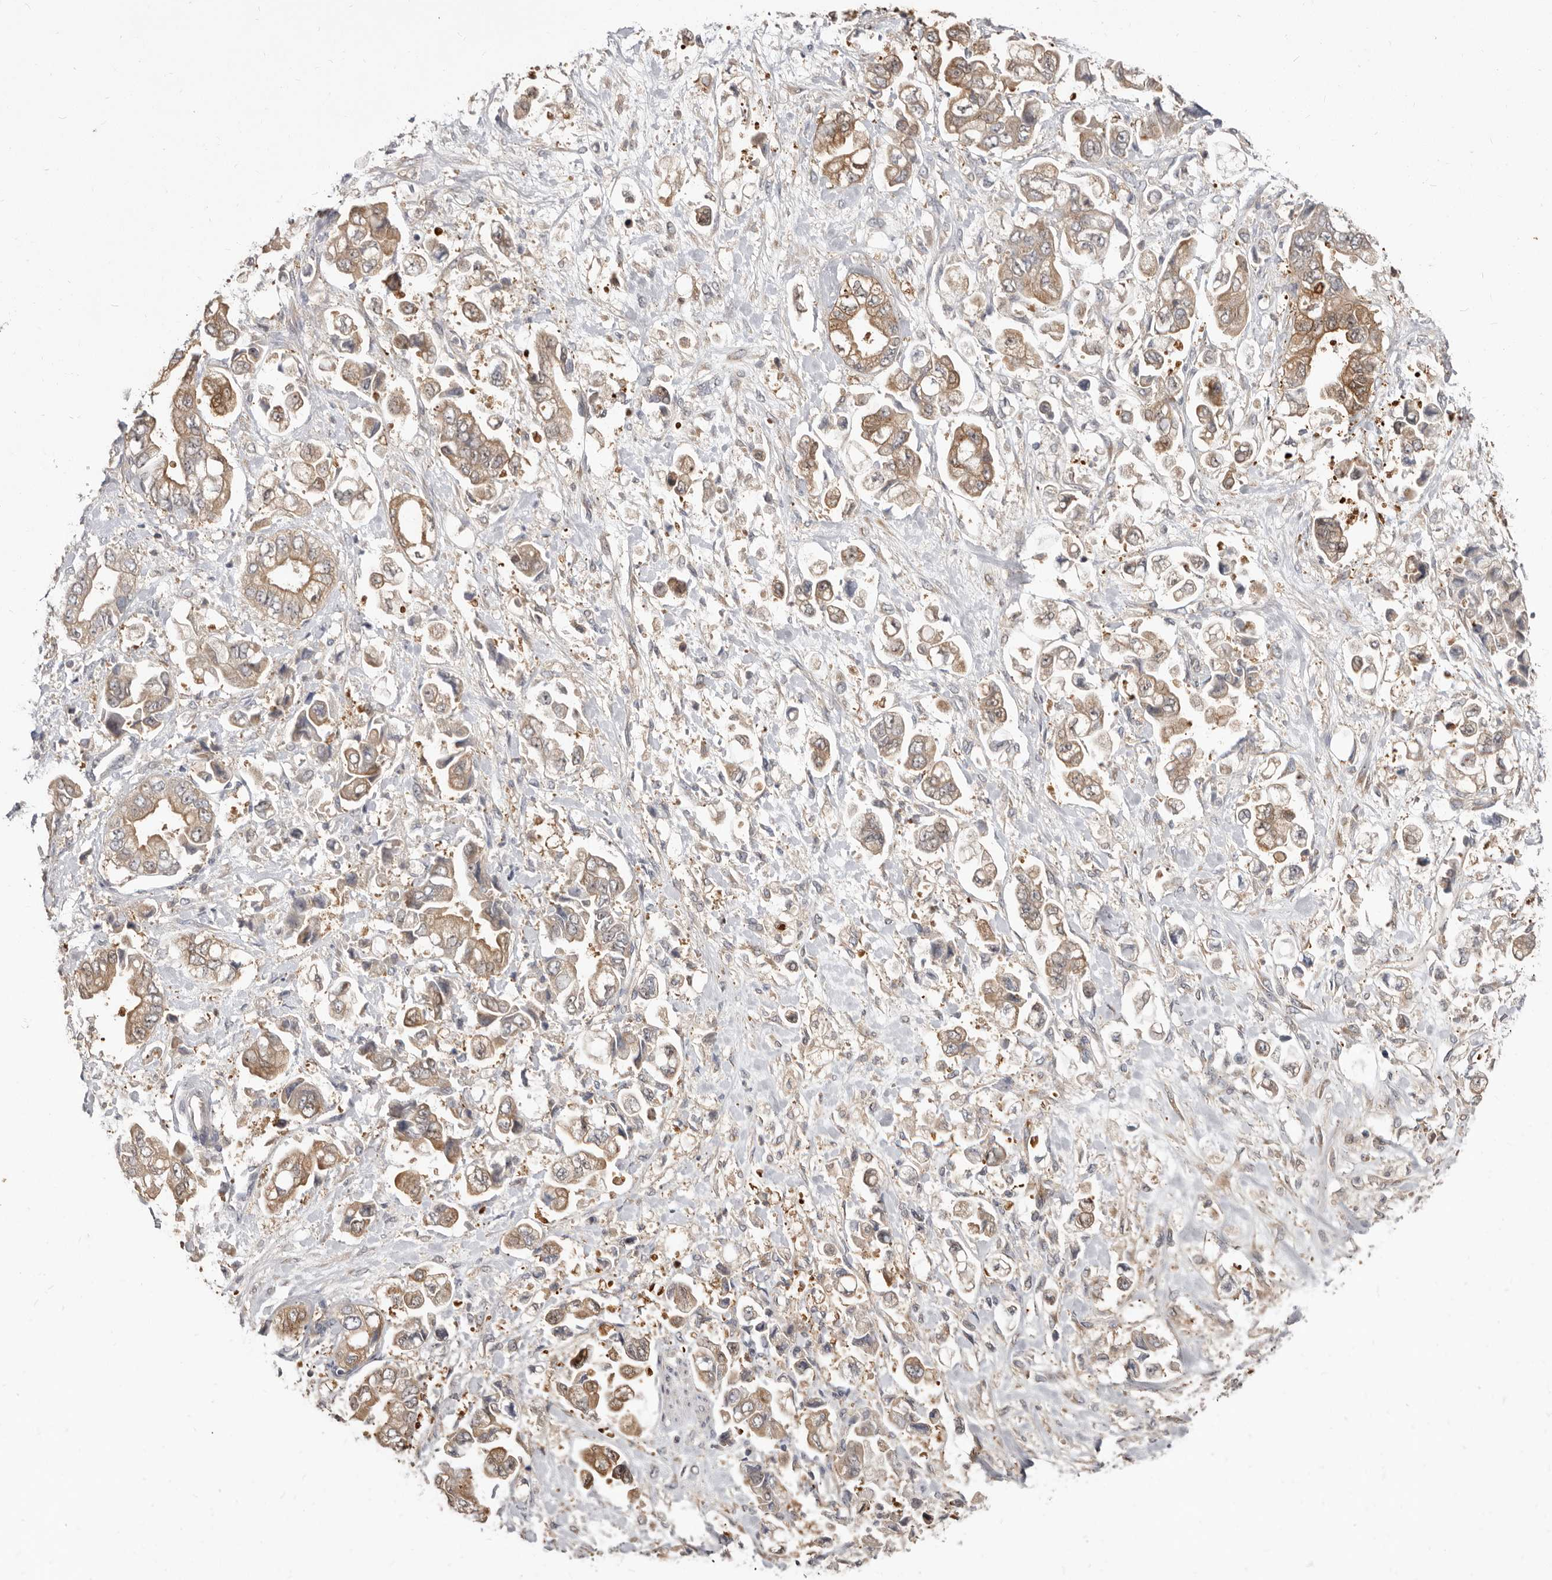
{"staining": {"intensity": "moderate", "quantity": ">75%", "location": "cytoplasmic/membranous"}, "tissue": "stomach cancer", "cell_type": "Tumor cells", "image_type": "cancer", "snomed": [{"axis": "morphology", "description": "Normal tissue, NOS"}, {"axis": "morphology", "description": "Adenocarcinoma, NOS"}, {"axis": "topography", "description": "Stomach"}], "caption": "Immunohistochemistry histopathology image of neoplastic tissue: human stomach adenocarcinoma stained using IHC demonstrates medium levels of moderate protein expression localized specifically in the cytoplasmic/membranous of tumor cells, appearing as a cytoplasmic/membranous brown color.", "gene": "TC2N", "patient": {"sex": "male", "age": 62}}